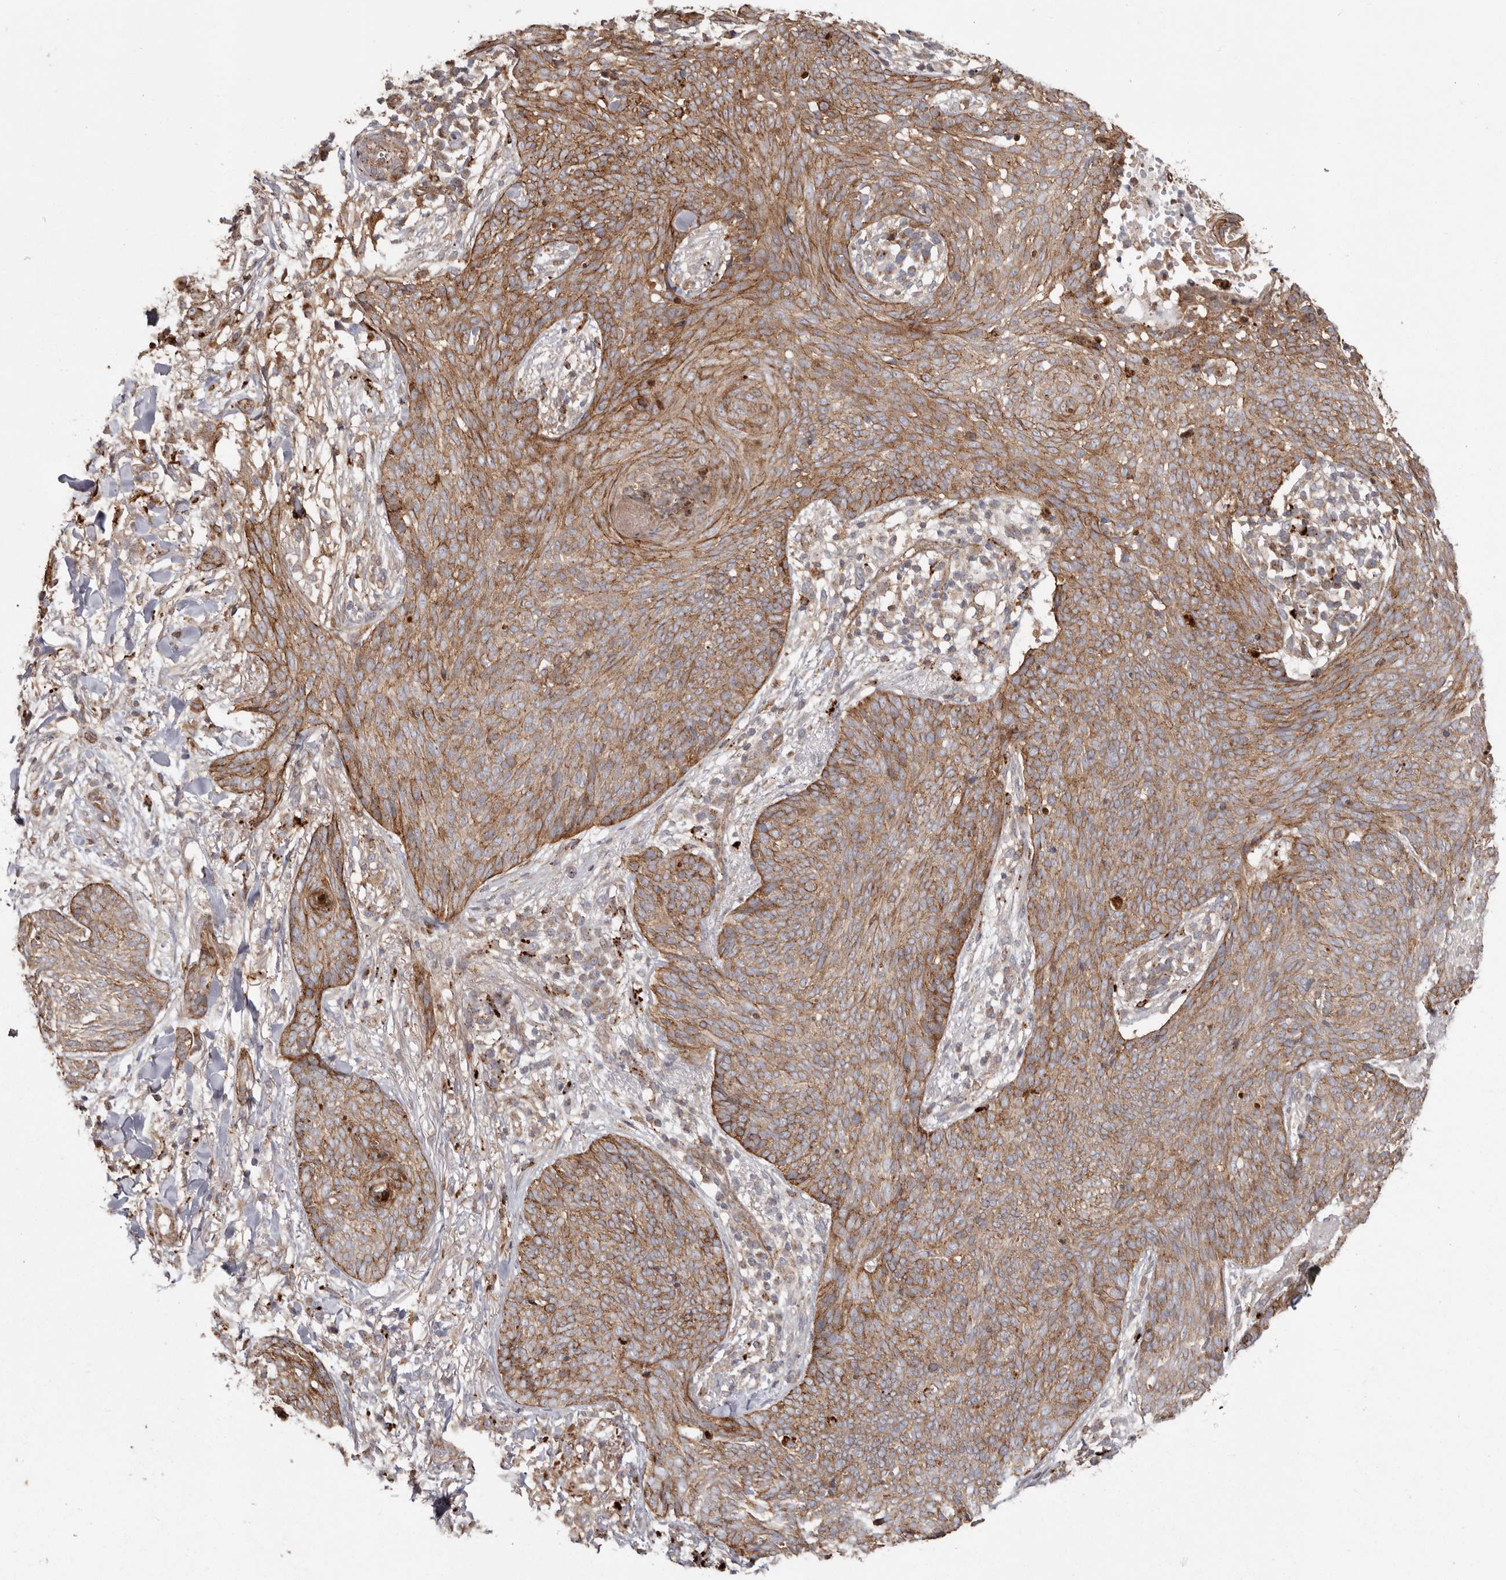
{"staining": {"intensity": "moderate", "quantity": ">75%", "location": "cytoplasmic/membranous"}, "tissue": "skin cancer", "cell_type": "Tumor cells", "image_type": "cancer", "snomed": [{"axis": "morphology", "description": "Basal cell carcinoma"}, {"axis": "topography", "description": "Skin"}], "caption": "Immunohistochemistry (IHC) photomicrograph of neoplastic tissue: skin cancer stained using immunohistochemistry (IHC) demonstrates medium levels of moderate protein expression localized specifically in the cytoplasmic/membranous of tumor cells, appearing as a cytoplasmic/membranous brown color.", "gene": "NUP43", "patient": {"sex": "male", "age": 85}}